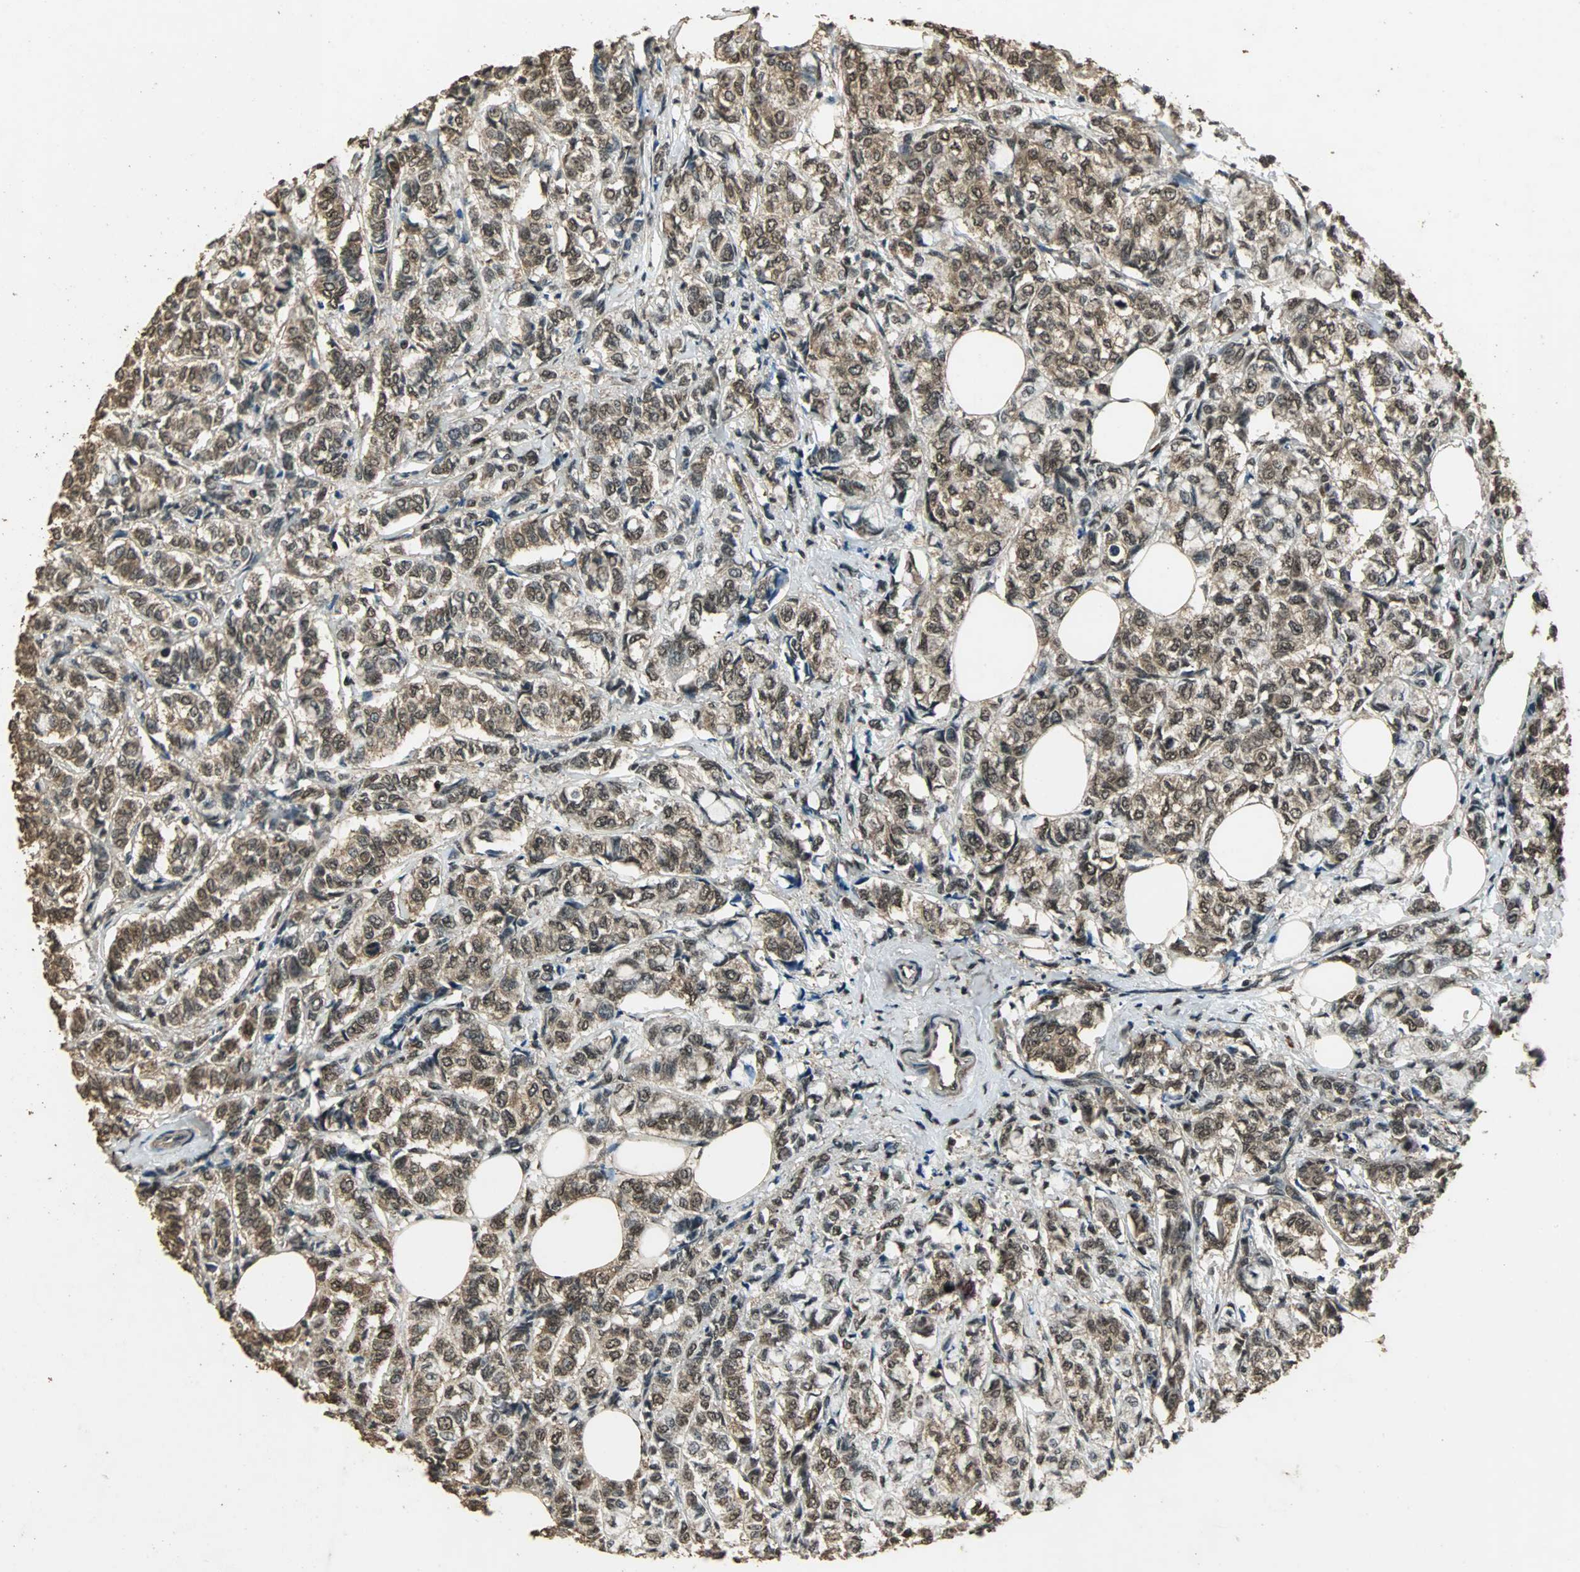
{"staining": {"intensity": "strong", "quantity": ">75%", "location": "cytoplasmic/membranous,nuclear"}, "tissue": "breast cancer", "cell_type": "Tumor cells", "image_type": "cancer", "snomed": [{"axis": "morphology", "description": "Lobular carcinoma"}, {"axis": "topography", "description": "Breast"}], "caption": "This is a photomicrograph of IHC staining of breast cancer (lobular carcinoma), which shows strong positivity in the cytoplasmic/membranous and nuclear of tumor cells.", "gene": "ZNF18", "patient": {"sex": "female", "age": 60}}